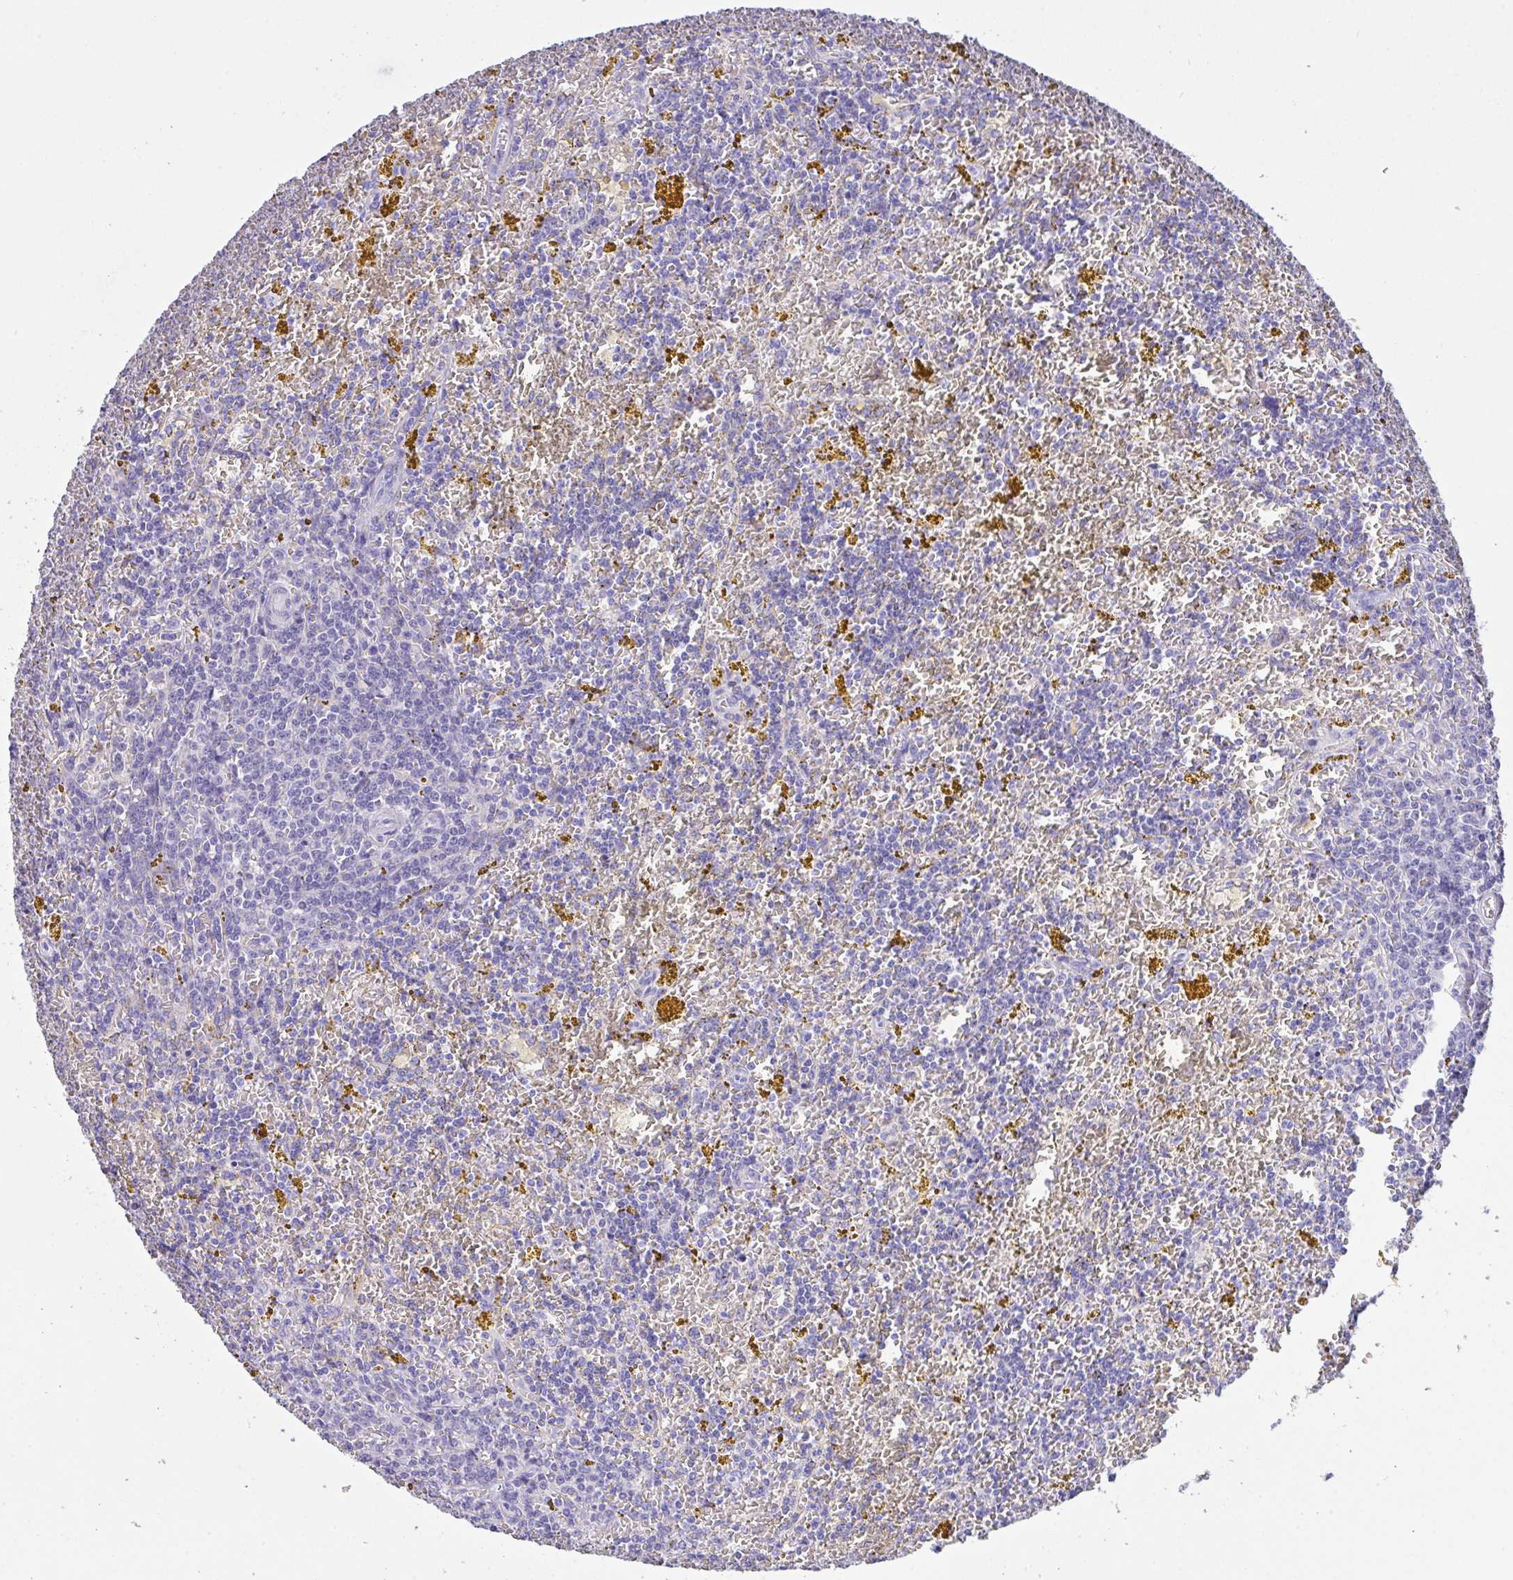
{"staining": {"intensity": "negative", "quantity": "none", "location": "none"}, "tissue": "lymphoma", "cell_type": "Tumor cells", "image_type": "cancer", "snomed": [{"axis": "morphology", "description": "Malignant lymphoma, non-Hodgkin's type, Low grade"}, {"axis": "topography", "description": "Spleen"}, {"axis": "topography", "description": "Lymph node"}], "caption": "IHC photomicrograph of lymphoma stained for a protein (brown), which exhibits no staining in tumor cells.", "gene": "CA10", "patient": {"sex": "female", "age": 66}}